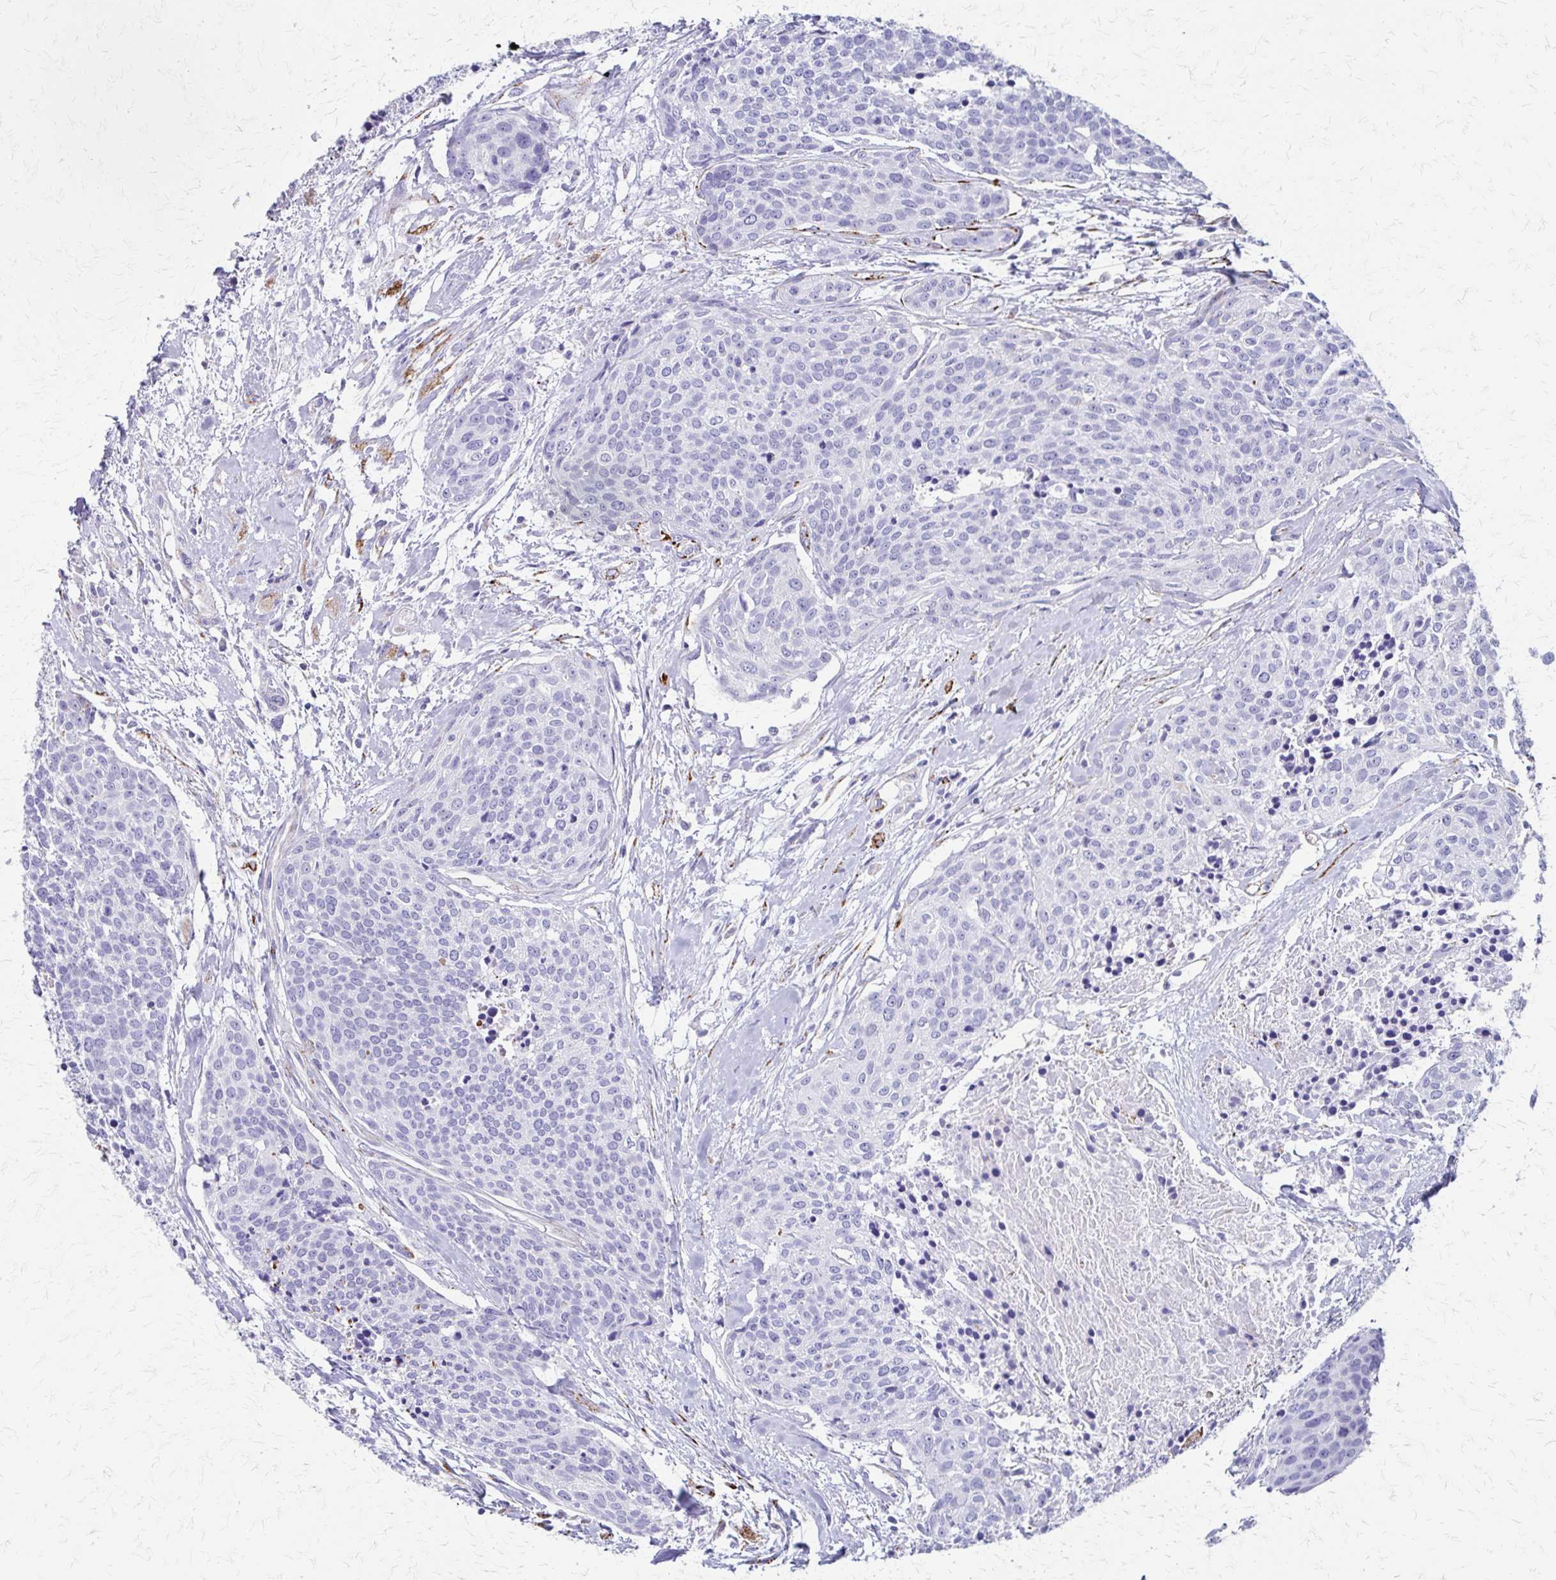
{"staining": {"intensity": "negative", "quantity": "none", "location": "none"}, "tissue": "head and neck cancer", "cell_type": "Tumor cells", "image_type": "cancer", "snomed": [{"axis": "morphology", "description": "Squamous cell carcinoma, NOS"}, {"axis": "topography", "description": "Oral tissue"}, {"axis": "topography", "description": "Head-Neck"}], "caption": "An IHC photomicrograph of head and neck cancer (squamous cell carcinoma) is shown. There is no staining in tumor cells of head and neck cancer (squamous cell carcinoma). (Stains: DAB (3,3'-diaminobenzidine) IHC with hematoxylin counter stain, Microscopy: brightfield microscopy at high magnification).", "gene": "ZSCAN5B", "patient": {"sex": "male", "age": 64}}